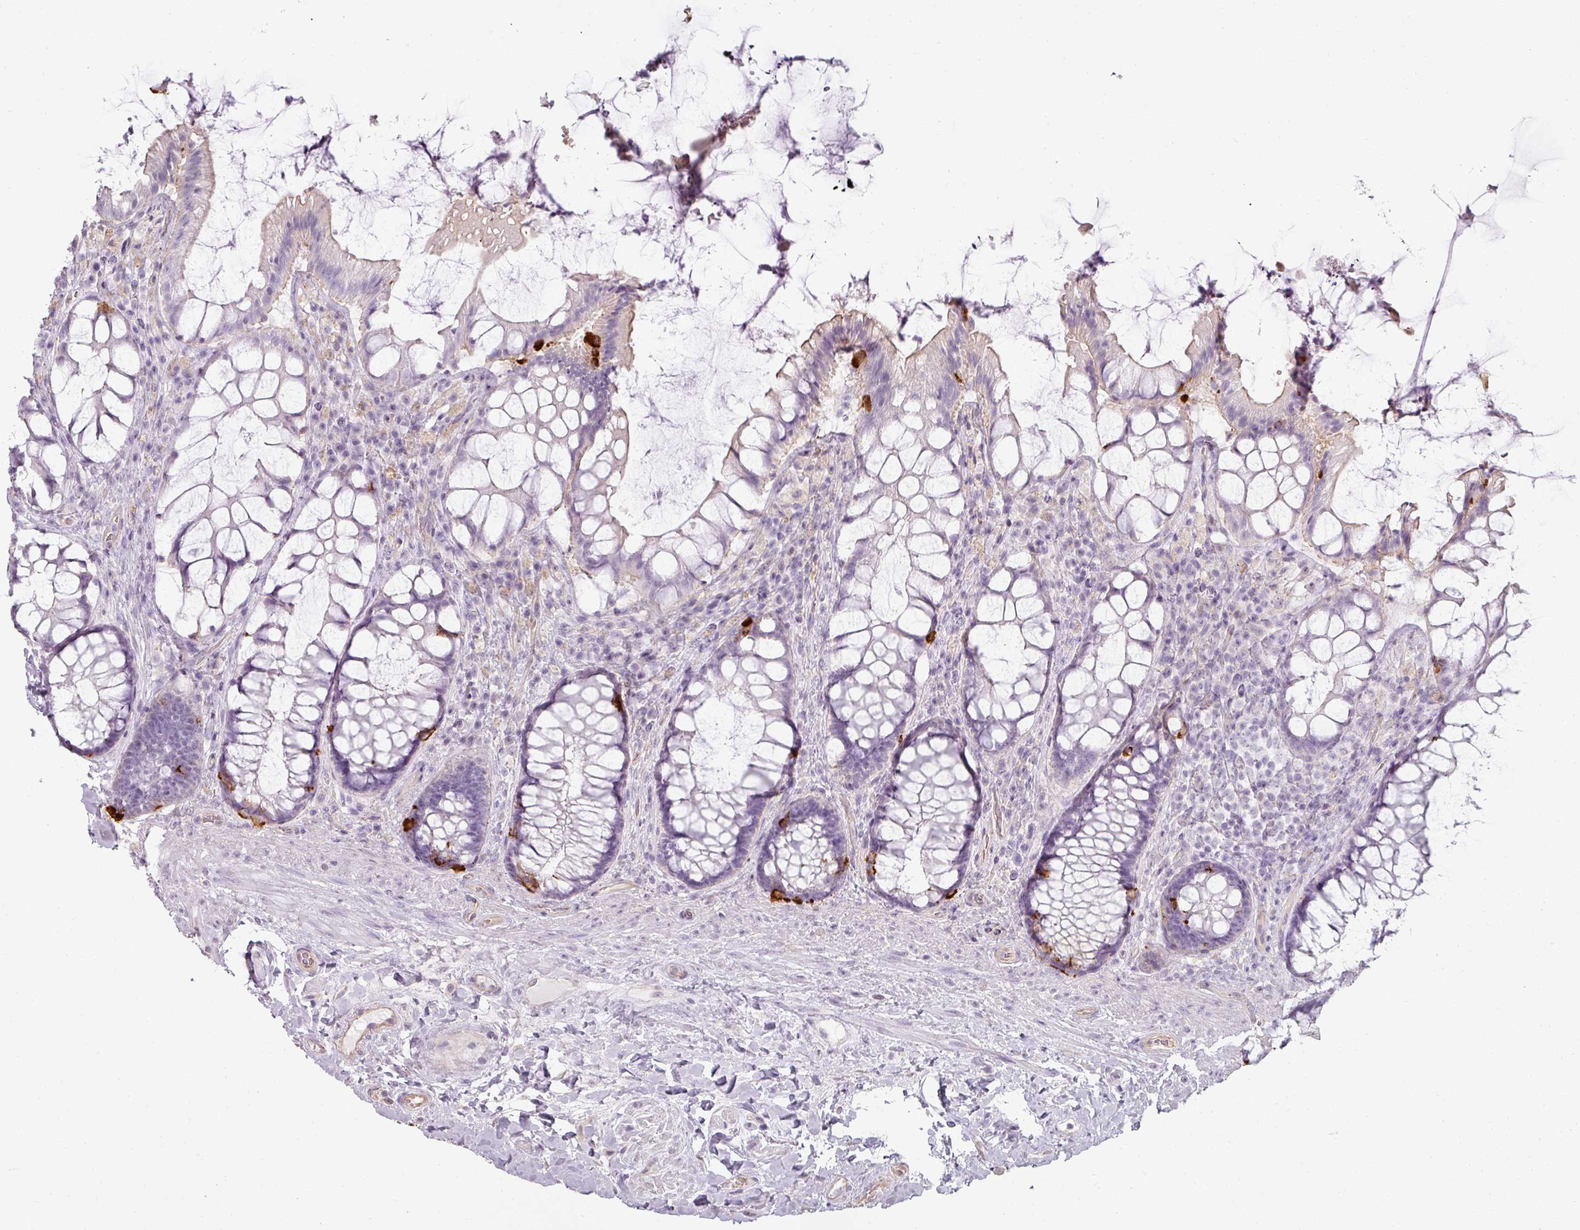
{"staining": {"intensity": "strong", "quantity": "<25%", "location": "cytoplasmic/membranous"}, "tissue": "rectum", "cell_type": "Glandular cells", "image_type": "normal", "snomed": [{"axis": "morphology", "description": "Normal tissue, NOS"}, {"axis": "topography", "description": "Rectum"}], "caption": "Unremarkable rectum was stained to show a protein in brown. There is medium levels of strong cytoplasmic/membranous staining in about <25% of glandular cells.", "gene": "ASB1", "patient": {"sex": "female", "age": 58}}